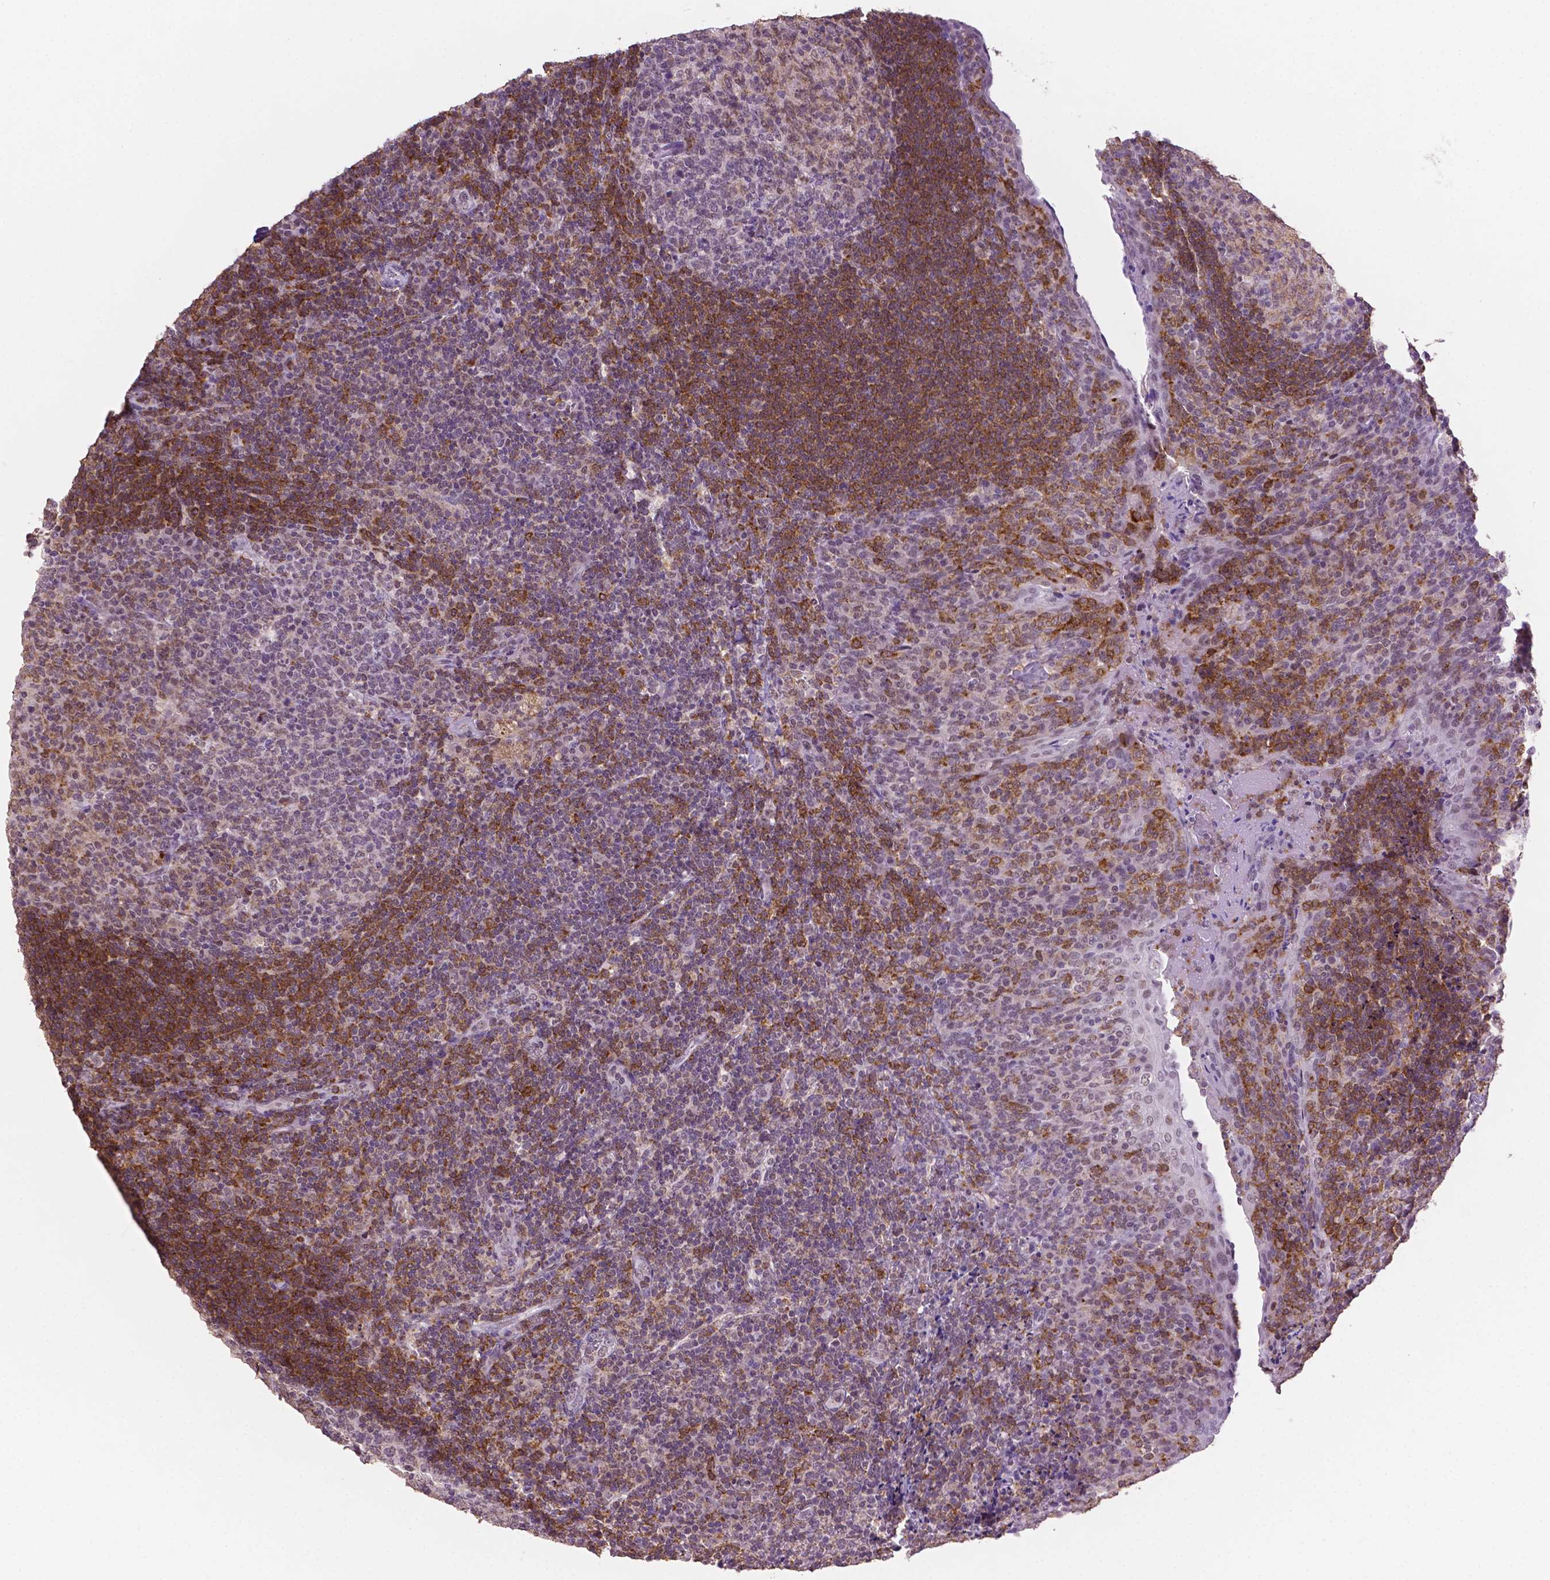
{"staining": {"intensity": "weak", "quantity": "25%-75%", "location": "cytoplasmic/membranous,nuclear"}, "tissue": "tonsil", "cell_type": "Germinal center cells", "image_type": "normal", "snomed": [{"axis": "morphology", "description": "Normal tissue, NOS"}, {"axis": "topography", "description": "Tonsil"}], "caption": "Germinal center cells show weak cytoplasmic/membranous,nuclear staining in about 25%-75% of cells in benign tonsil. Ihc stains the protein in brown and the nuclei are stained blue.", "gene": "PTPN6", "patient": {"sex": "female", "age": 10}}